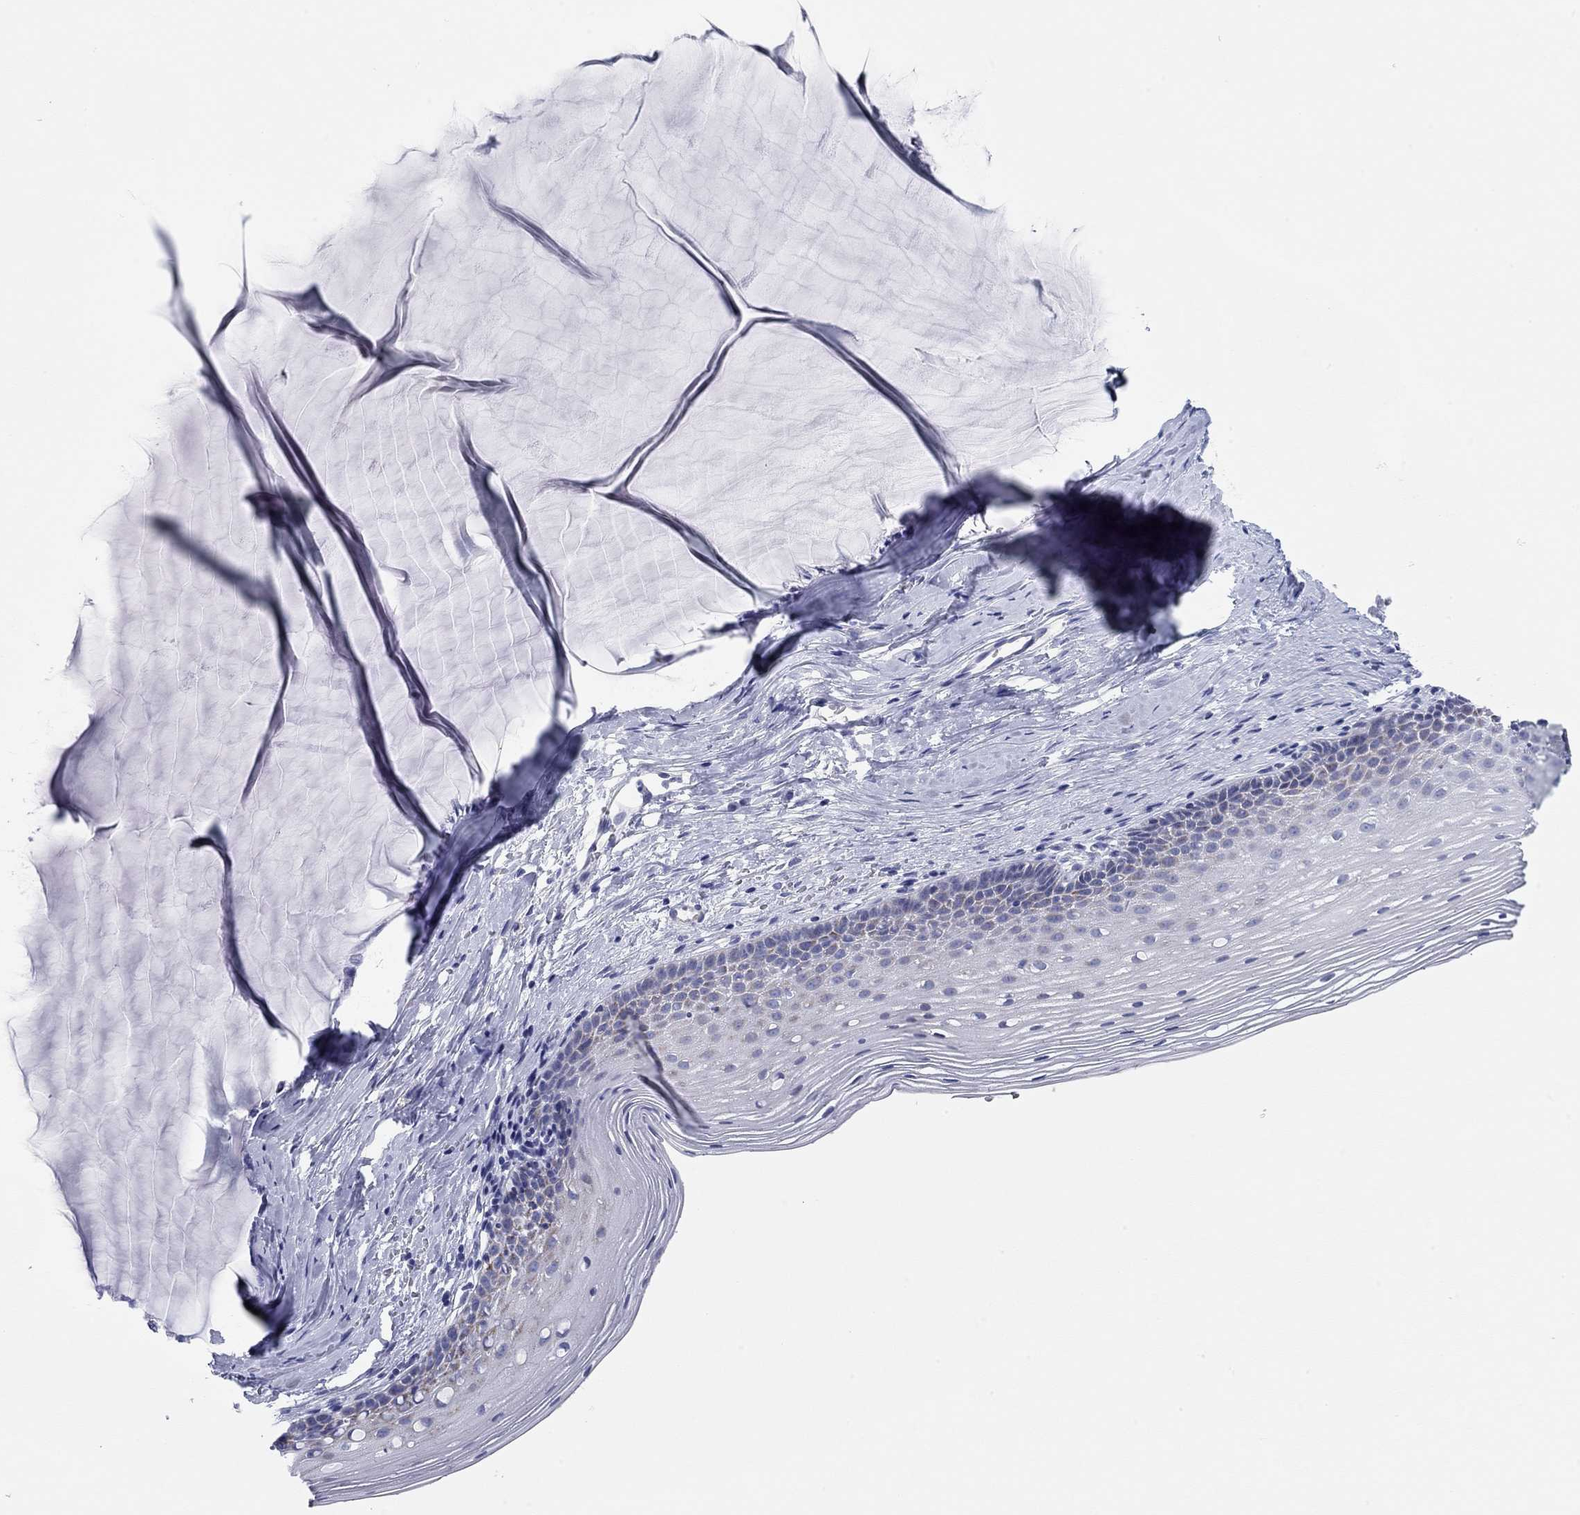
{"staining": {"intensity": "negative", "quantity": "none", "location": "none"}, "tissue": "cervix", "cell_type": "Glandular cells", "image_type": "normal", "snomed": [{"axis": "morphology", "description": "Normal tissue, NOS"}, {"axis": "topography", "description": "Cervix"}], "caption": "Glandular cells show no significant protein expression in unremarkable cervix. Brightfield microscopy of IHC stained with DAB (3,3'-diaminobenzidine) (brown) and hematoxylin (blue), captured at high magnification.", "gene": "CHI3L2", "patient": {"sex": "female", "age": 40}}